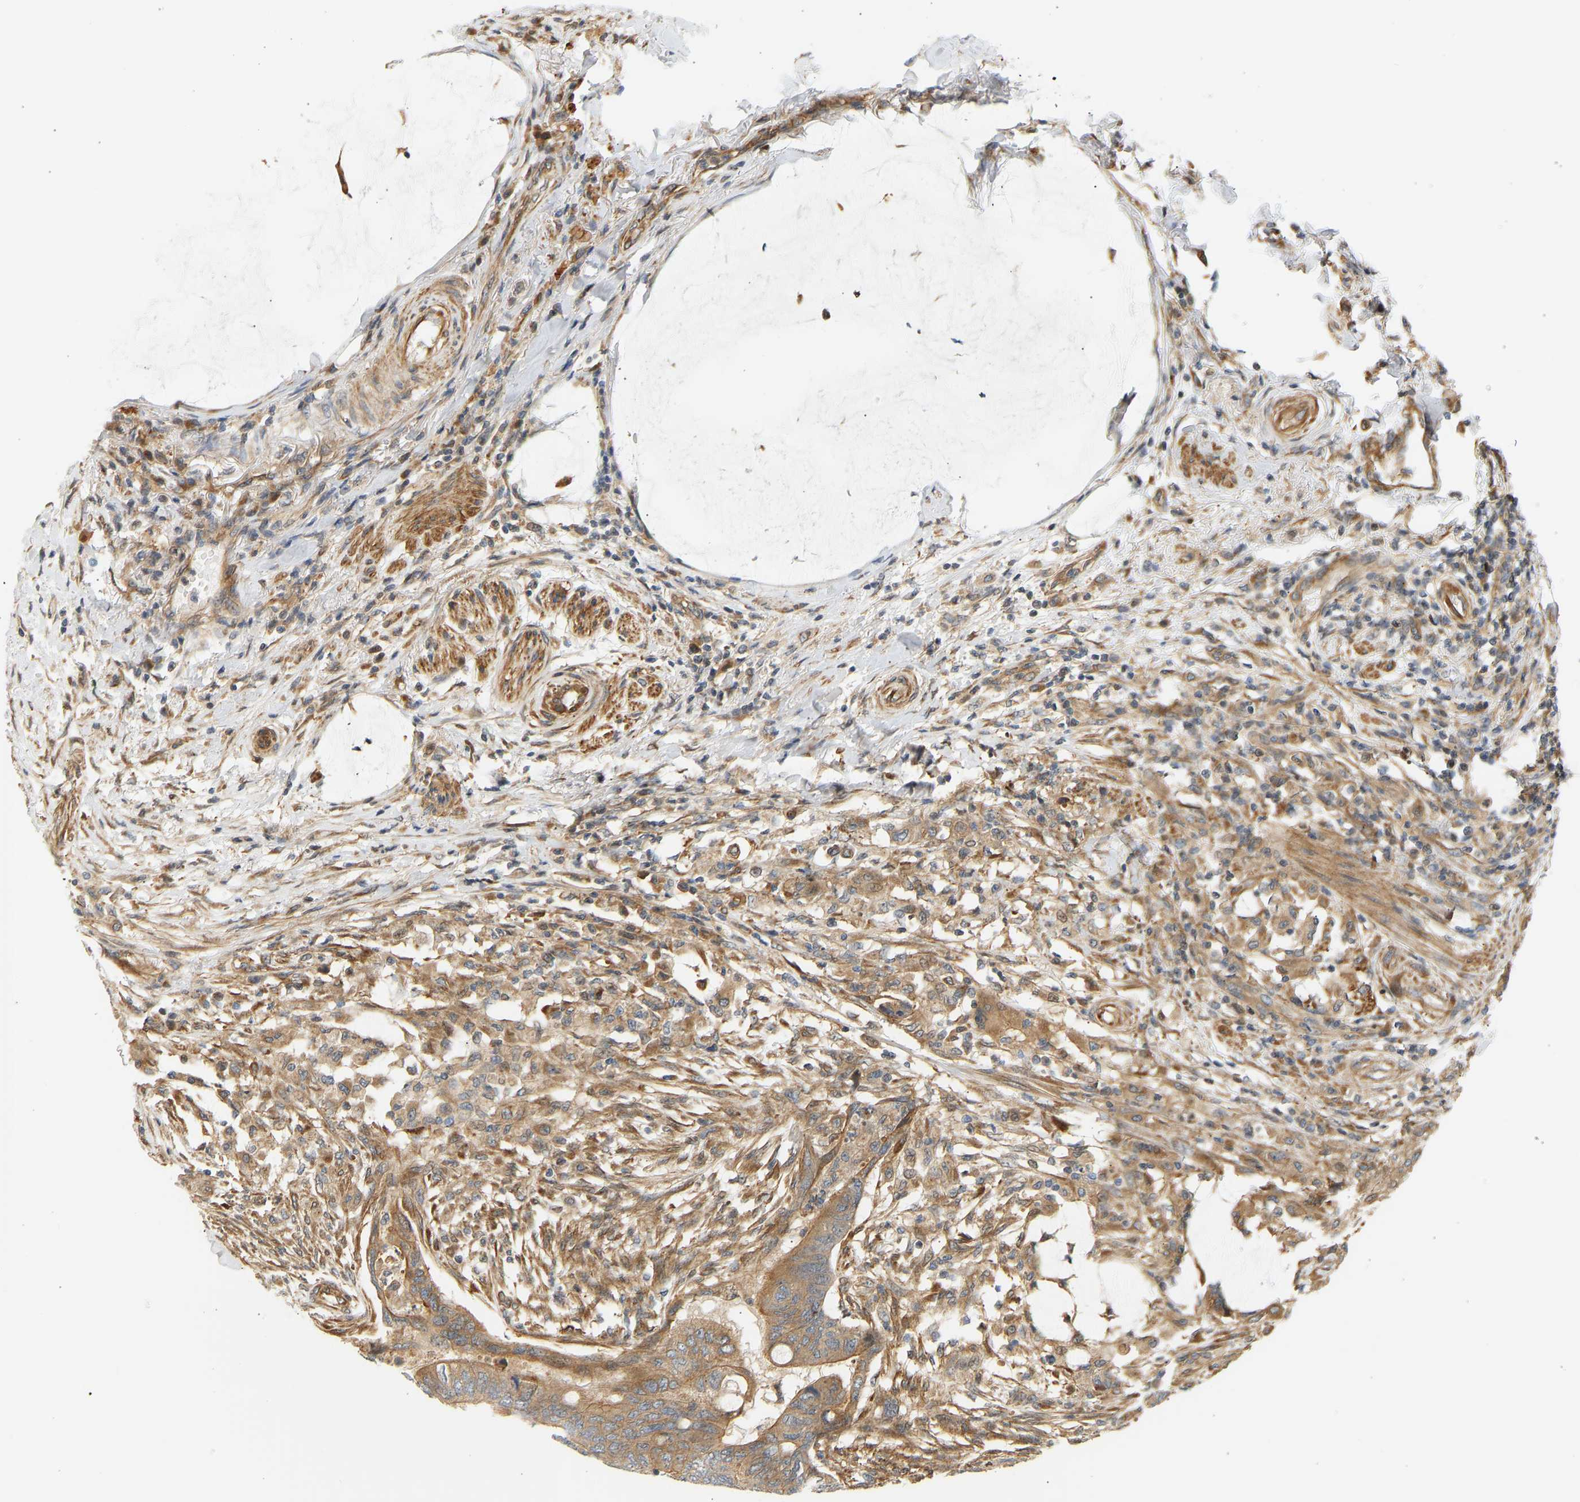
{"staining": {"intensity": "moderate", "quantity": ">75%", "location": "cytoplasmic/membranous"}, "tissue": "colorectal cancer", "cell_type": "Tumor cells", "image_type": "cancer", "snomed": [{"axis": "morphology", "description": "Normal tissue, NOS"}, {"axis": "morphology", "description": "Adenocarcinoma, NOS"}, {"axis": "topography", "description": "Rectum"}, {"axis": "topography", "description": "Peripheral nerve tissue"}], "caption": "Immunohistochemical staining of human colorectal cancer displays medium levels of moderate cytoplasmic/membranous protein positivity in about >75% of tumor cells.", "gene": "CEP57", "patient": {"sex": "male", "age": 92}}